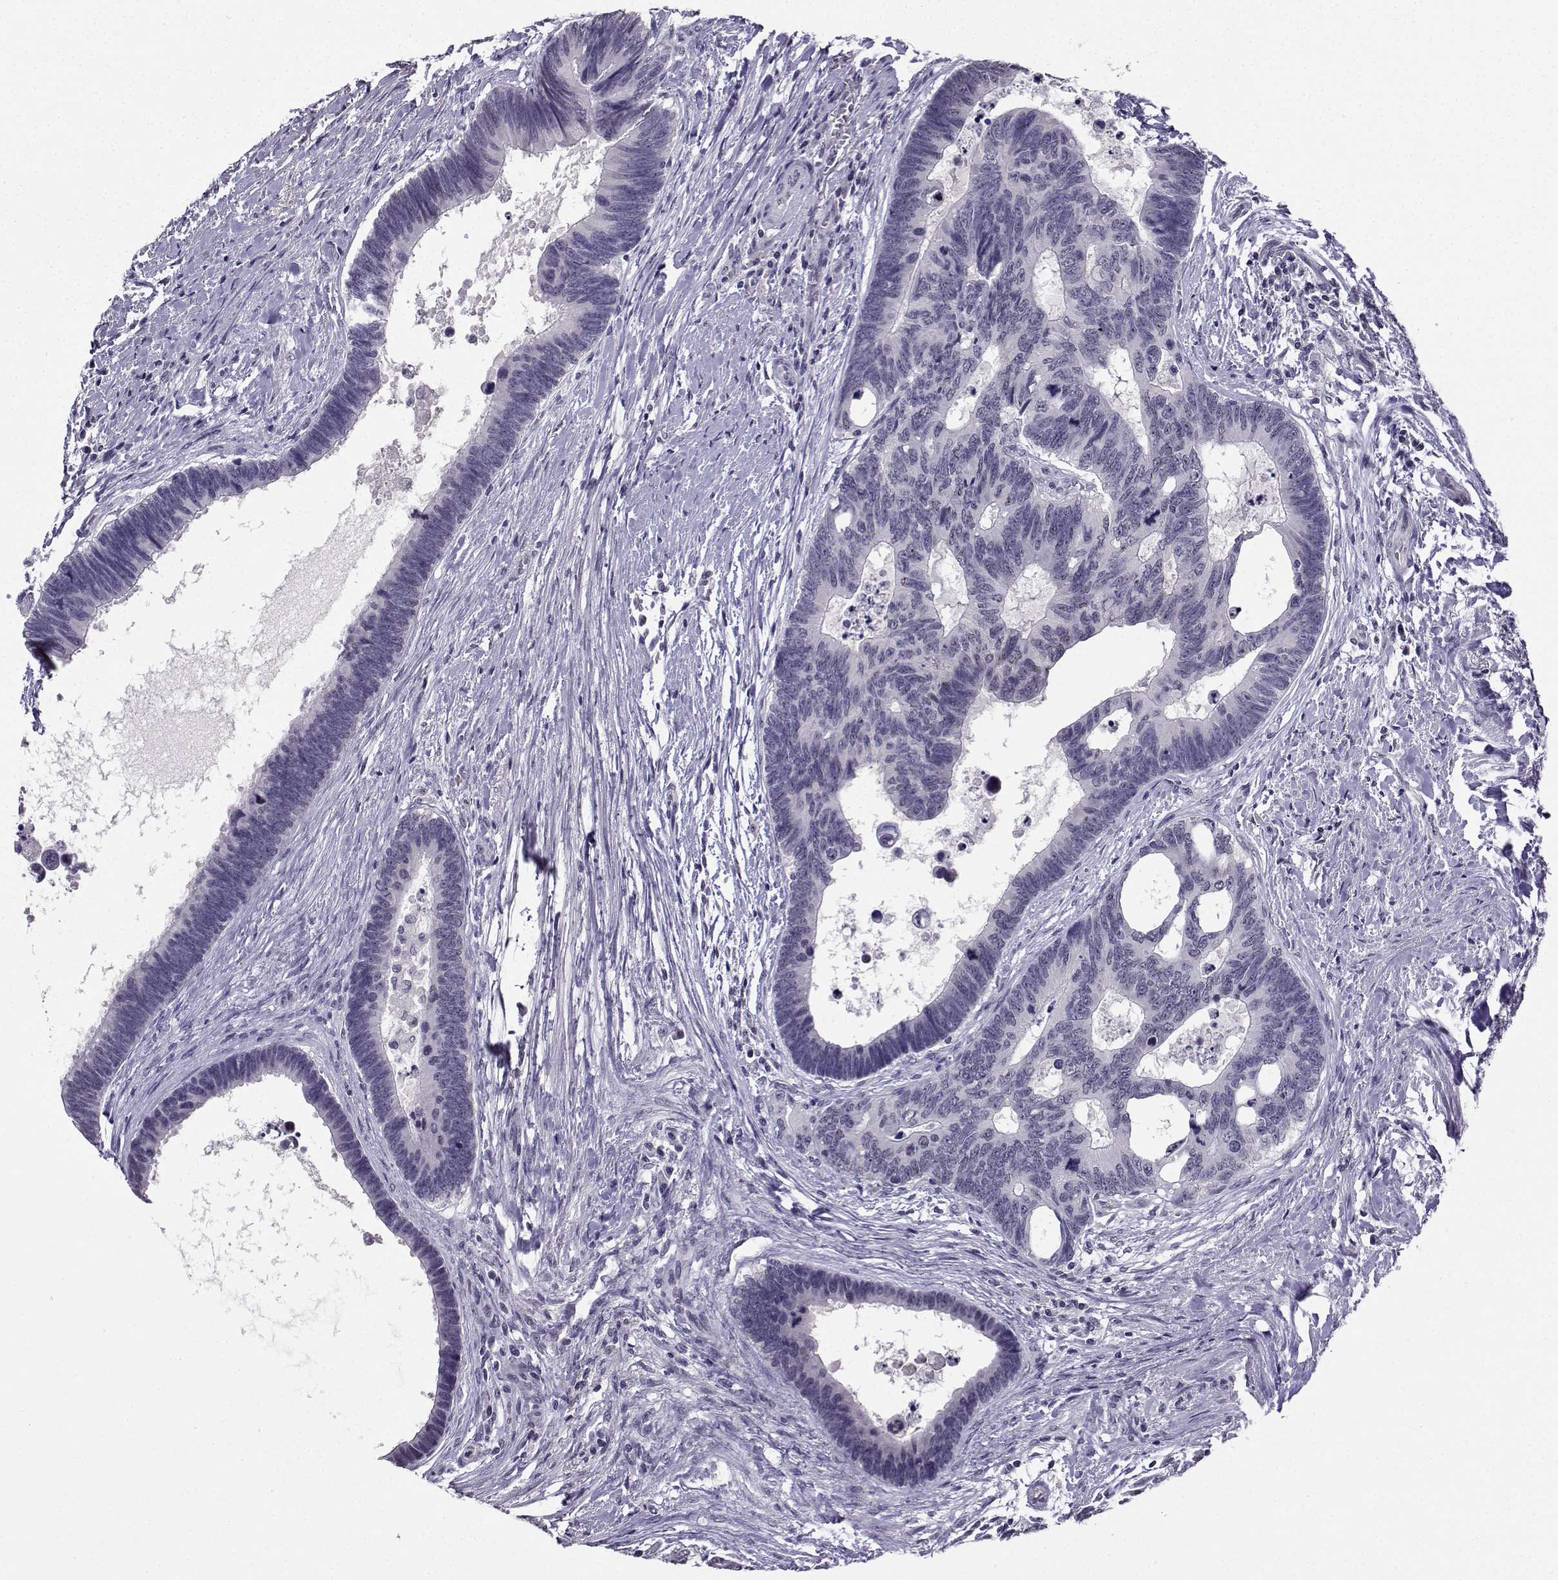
{"staining": {"intensity": "negative", "quantity": "none", "location": "none"}, "tissue": "colorectal cancer", "cell_type": "Tumor cells", "image_type": "cancer", "snomed": [{"axis": "morphology", "description": "Adenocarcinoma, NOS"}, {"axis": "topography", "description": "Colon"}], "caption": "Colorectal cancer (adenocarcinoma) was stained to show a protein in brown. There is no significant staining in tumor cells.", "gene": "LRFN2", "patient": {"sex": "female", "age": 77}}